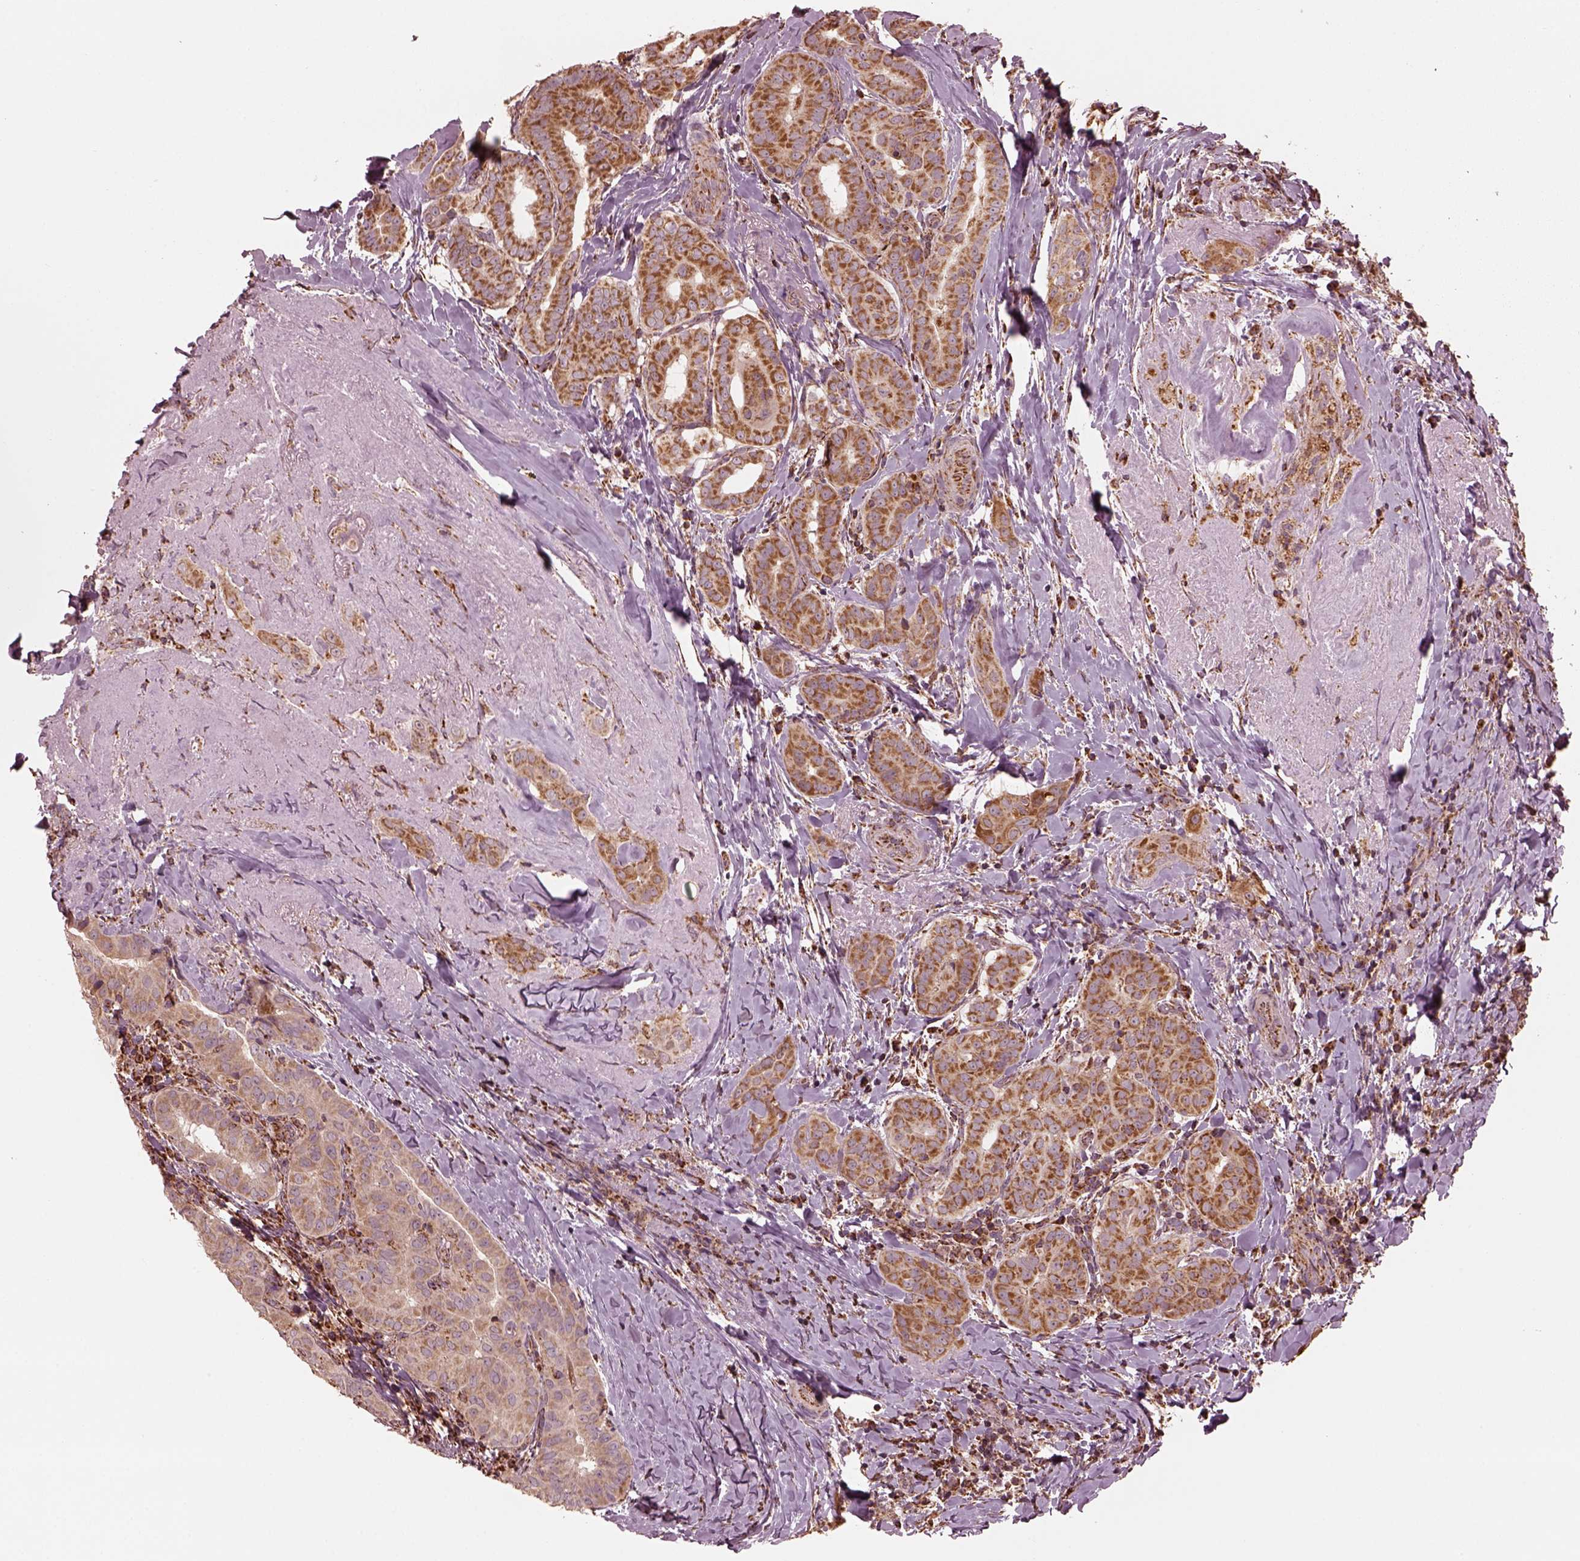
{"staining": {"intensity": "moderate", "quantity": ">75%", "location": "cytoplasmic/membranous"}, "tissue": "thyroid cancer", "cell_type": "Tumor cells", "image_type": "cancer", "snomed": [{"axis": "morphology", "description": "Papillary adenocarcinoma, NOS"}, {"axis": "morphology", "description": "Papillary adenoma metastatic"}, {"axis": "topography", "description": "Thyroid gland"}], "caption": "A high-resolution image shows IHC staining of papillary adenocarcinoma (thyroid), which exhibits moderate cytoplasmic/membranous staining in approximately >75% of tumor cells. (Stains: DAB (3,3'-diaminobenzidine) in brown, nuclei in blue, Microscopy: brightfield microscopy at high magnification).", "gene": "NDUFB10", "patient": {"sex": "female", "age": 50}}